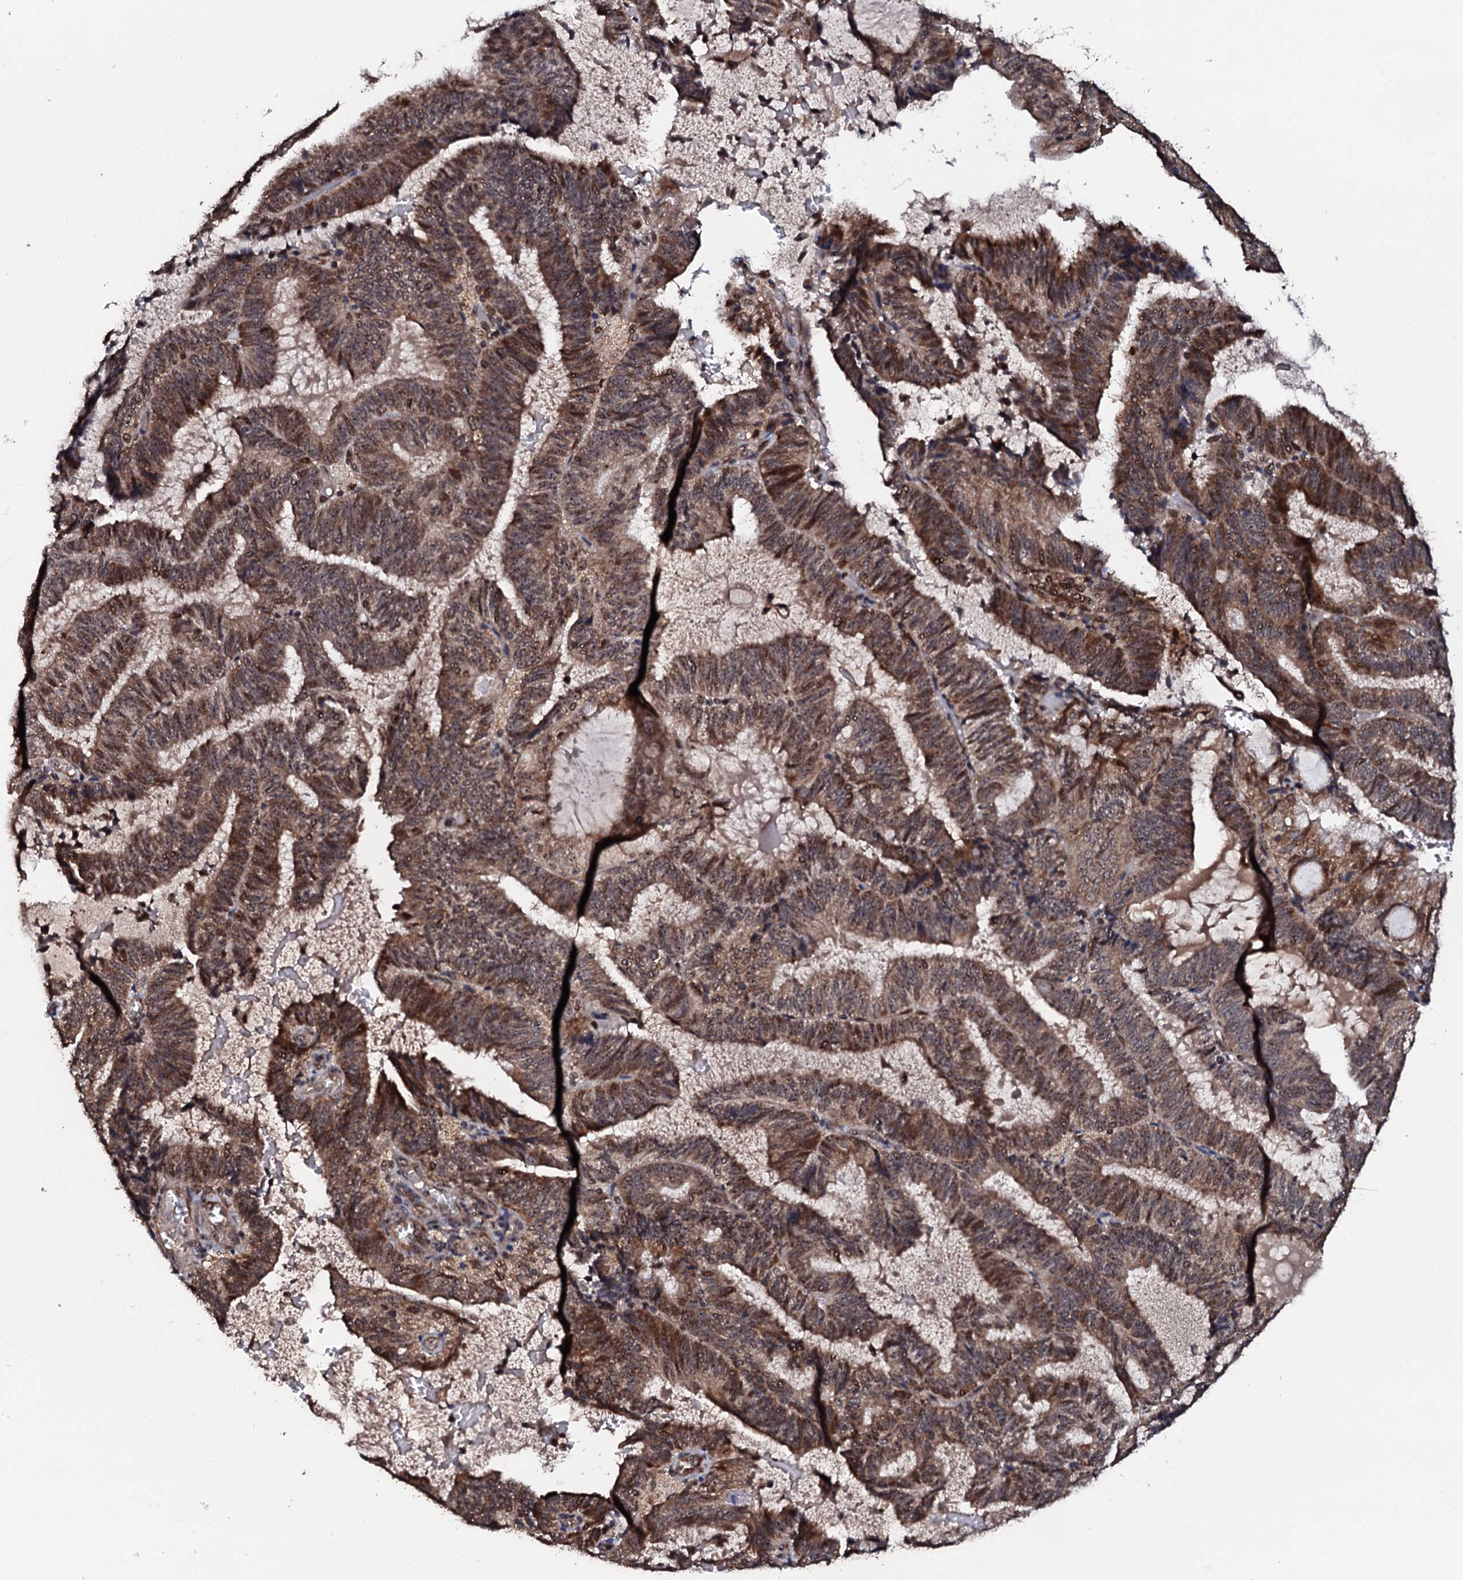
{"staining": {"intensity": "moderate", "quantity": ">75%", "location": "cytoplasmic/membranous,nuclear"}, "tissue": "endometrial cancer", "cell_type": "Tumor cells", "image_type": "cancer", "snomed": [{"axis": "morphology", "description": "Adenocarcinoma, NOS"}, {"axis": "topography", "description": "Endometrium"}], "caption": "Tumor cells display moderate cytoplasmic/membranous and nuclear positivity in approximately >75% of cells in adenocarcinoma (endometrial). (brown staining indicates protein expression, while blue staining denotes nuclei).", "gene": "FAM111A", "patient": {"sex": "female", "age": 81}}